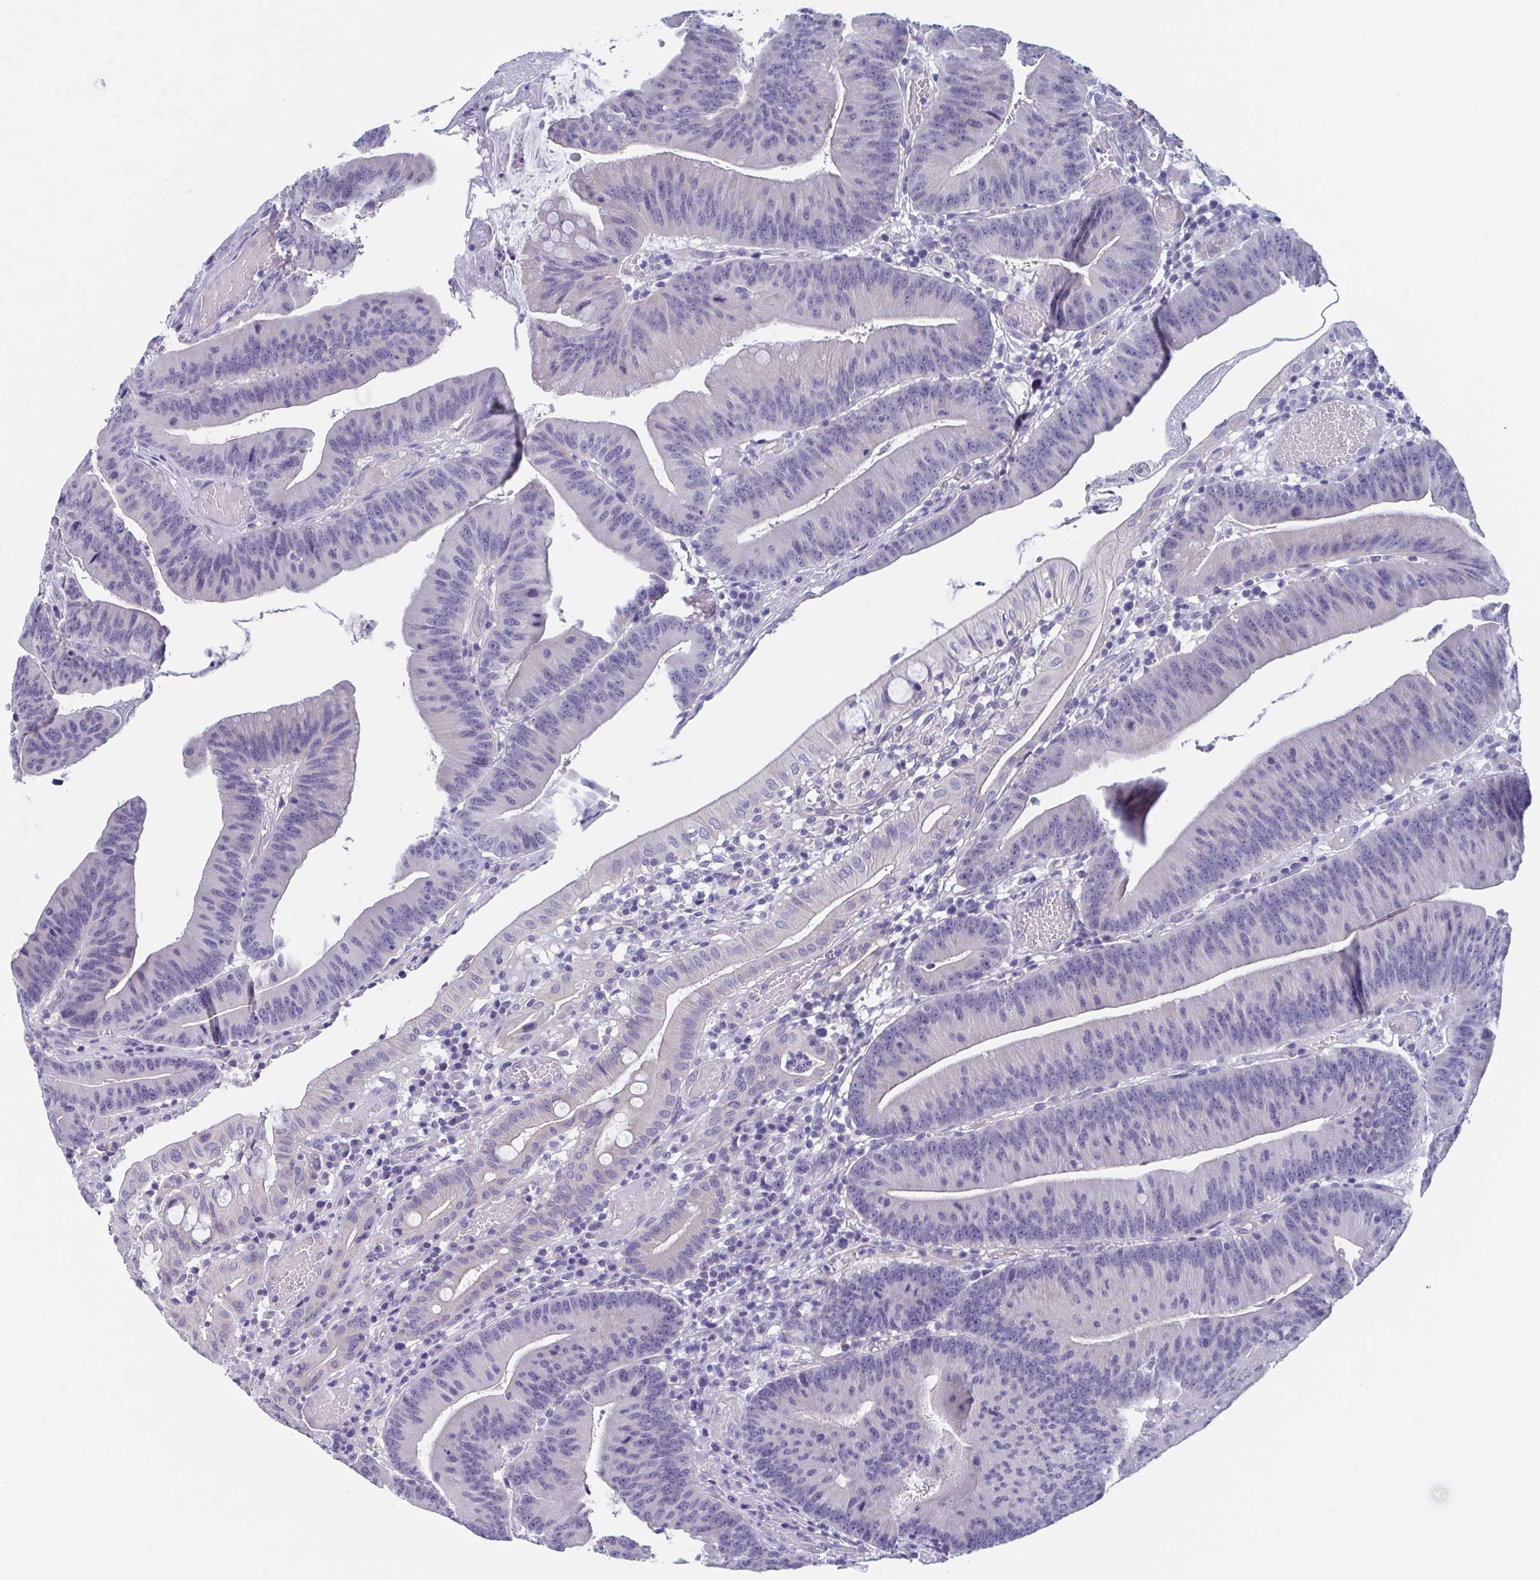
{"staining": {"intensity": "negative", "quantity": "none", "location": "none"}, "tissue": "colorectal cancer", "cell_type": "Tumor cells", "image_type": "cancer", "snomed": [{"axis": "morphology", "description": "Adenocarcinoma, NOS"}, {"axis": "topography", "description": "Colon"}], "caption": "Immunohistochemistry micrograph of adenocarcinoma (colorectal) stained for a protein (brown), which displays no expression in tumor cells.", "gene": "TEX12", "patient": {"sex": "female", "age": 78}}